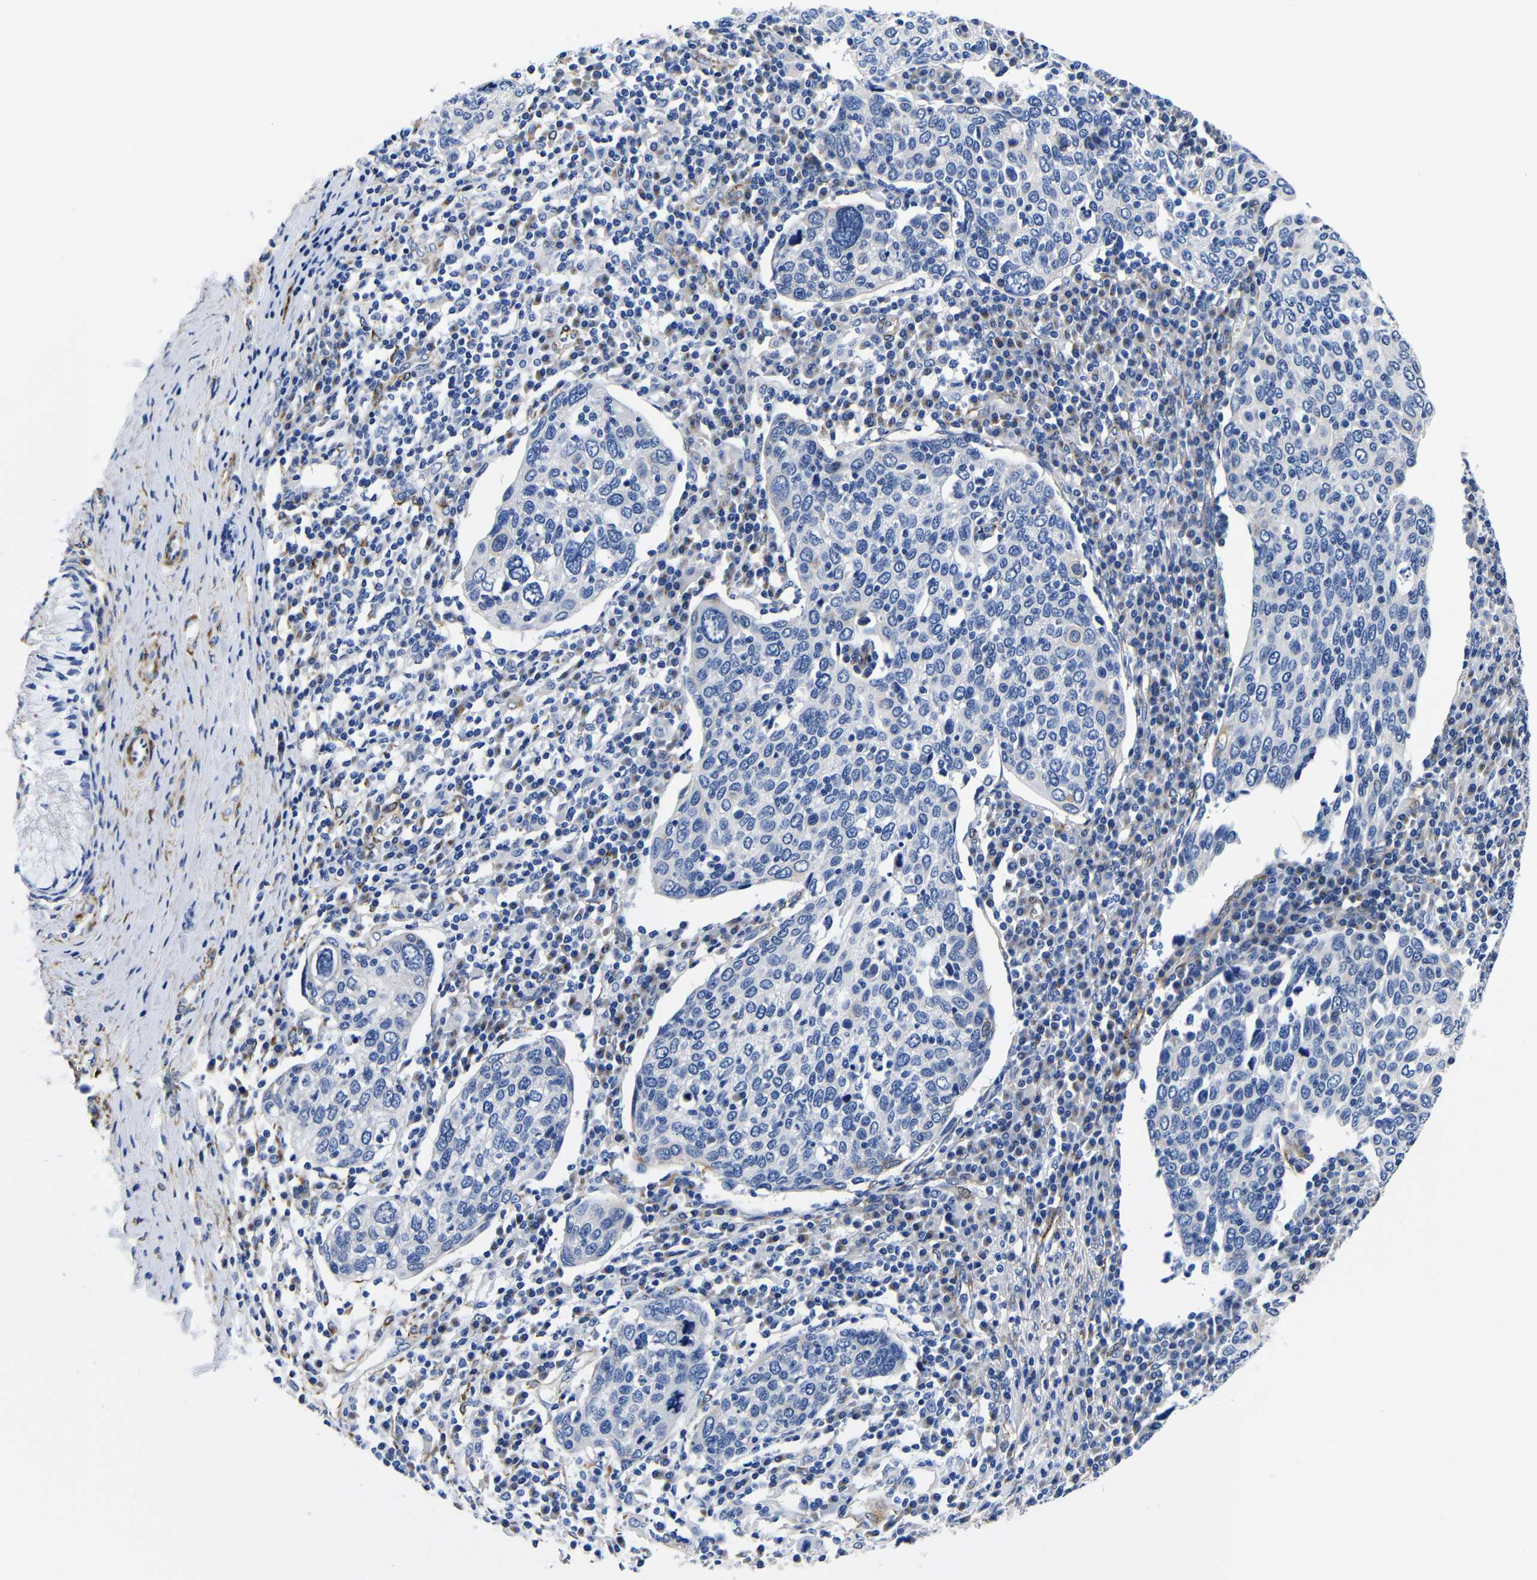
{"staining": {"intensity": "negative", "quantity": "none", "location": "none"}, "tissue": "cervical cancer", "cell_type": "Tumor cells", "image_type": "cancer", "snomed": [{"axis": "morphology", "description": "Squamous cell carcinoma, NOS"}, {"axis": "topography", "description": "Cervix"}], "caption": "Squamous cell carcinoma (cervical) was stained to show a protein in brown. There is no significant staining in tumor cells. (Brightfield microscopy of DAB immunohistochemistry at high magnification).", "gene": "LRIG1", "patient": {"sex": "female", "age": 40}}